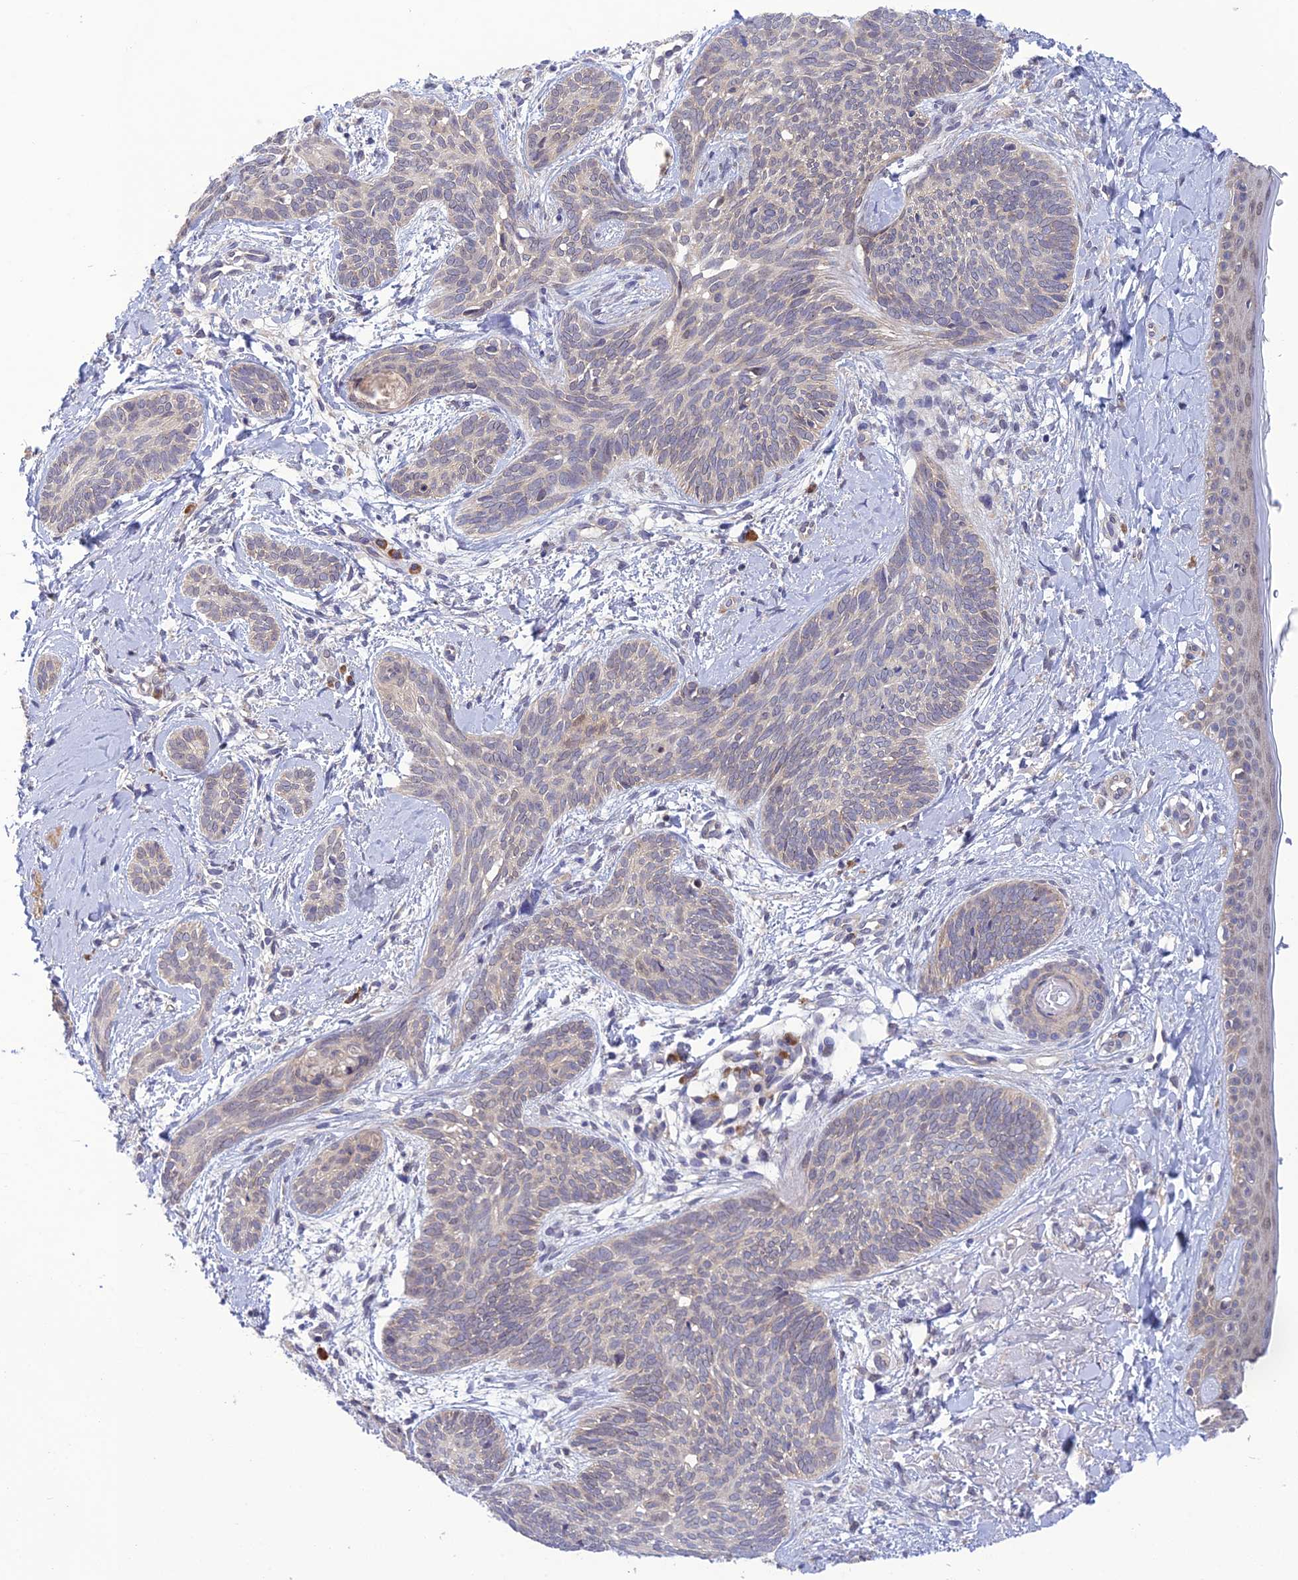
{"staining": {"intensity": "negative", "quantity": "none", "location": "none"}, "tissue": "skin cancer", "cell_type": "Tumor cells", "image_type": "cancer", "snomed": [{"axis": "morphology", "description": "Basal cell carcinoma"}, {"axis": "topography", "description": "Skin"}], "caption": "Skin cancer was stained to show a protein in brown. There is no significant staining in tumor cells.", "gene": "UROS", "patient": {"sex": "female", "age": 81}}